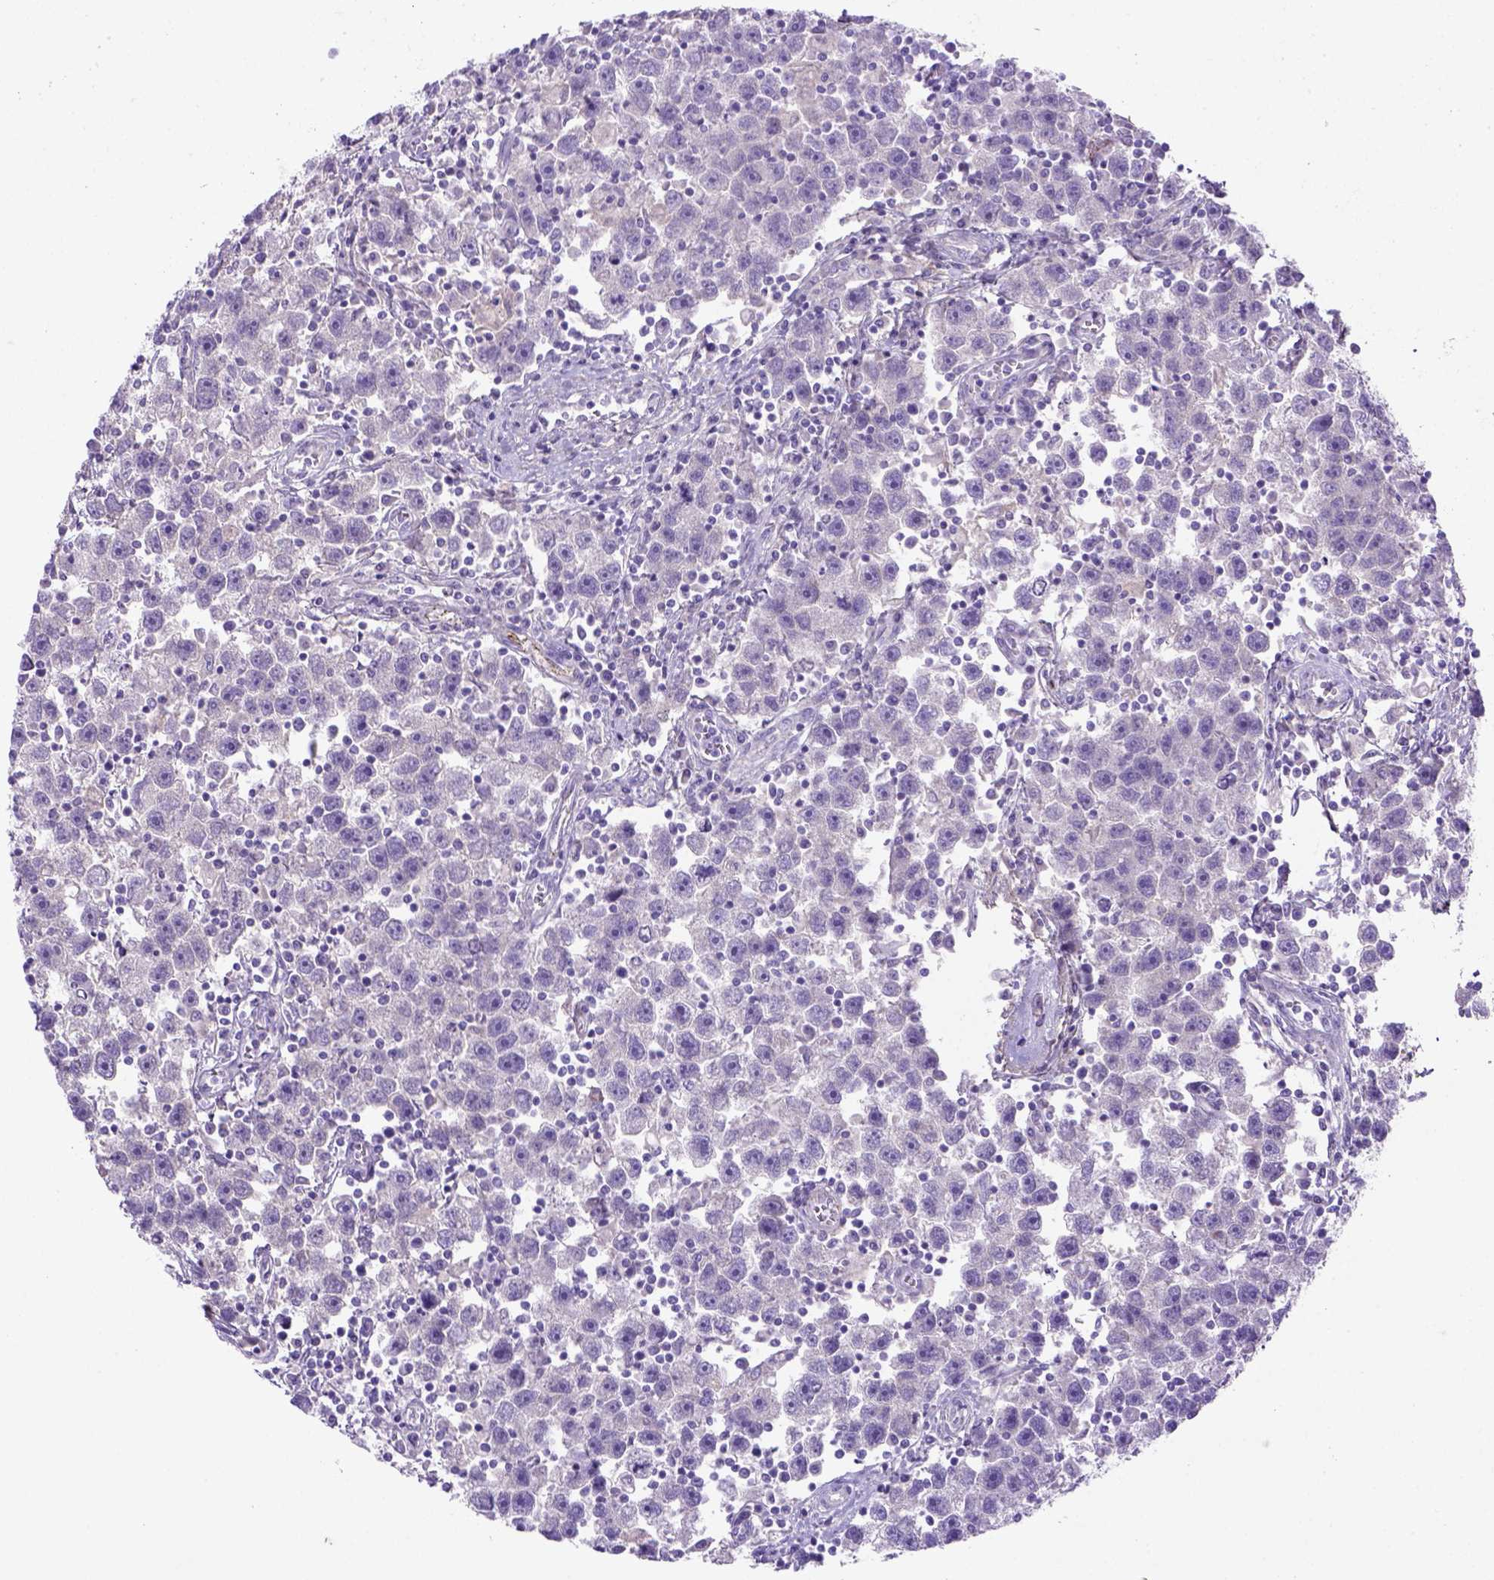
{"staining": {"intensity": "negative", "quantity": "none", "location": "none"}, "tissue": "testis cancer", "cell_type": "Tumor cells", "image_type": "cancer", "snomed": [{"axis": "morphology", "description": "Seminoma, NOS"}, {"axis": "topography", "description": "Testis"}], "caption": "There is no significant expression in tumor cells of testis cancer (seminoma). (Immunohistochemistry (ihc), brightfield microscopy, high magnification).", "gene": "SIRPD", "patient": {"sex": "male", "age": 30}}